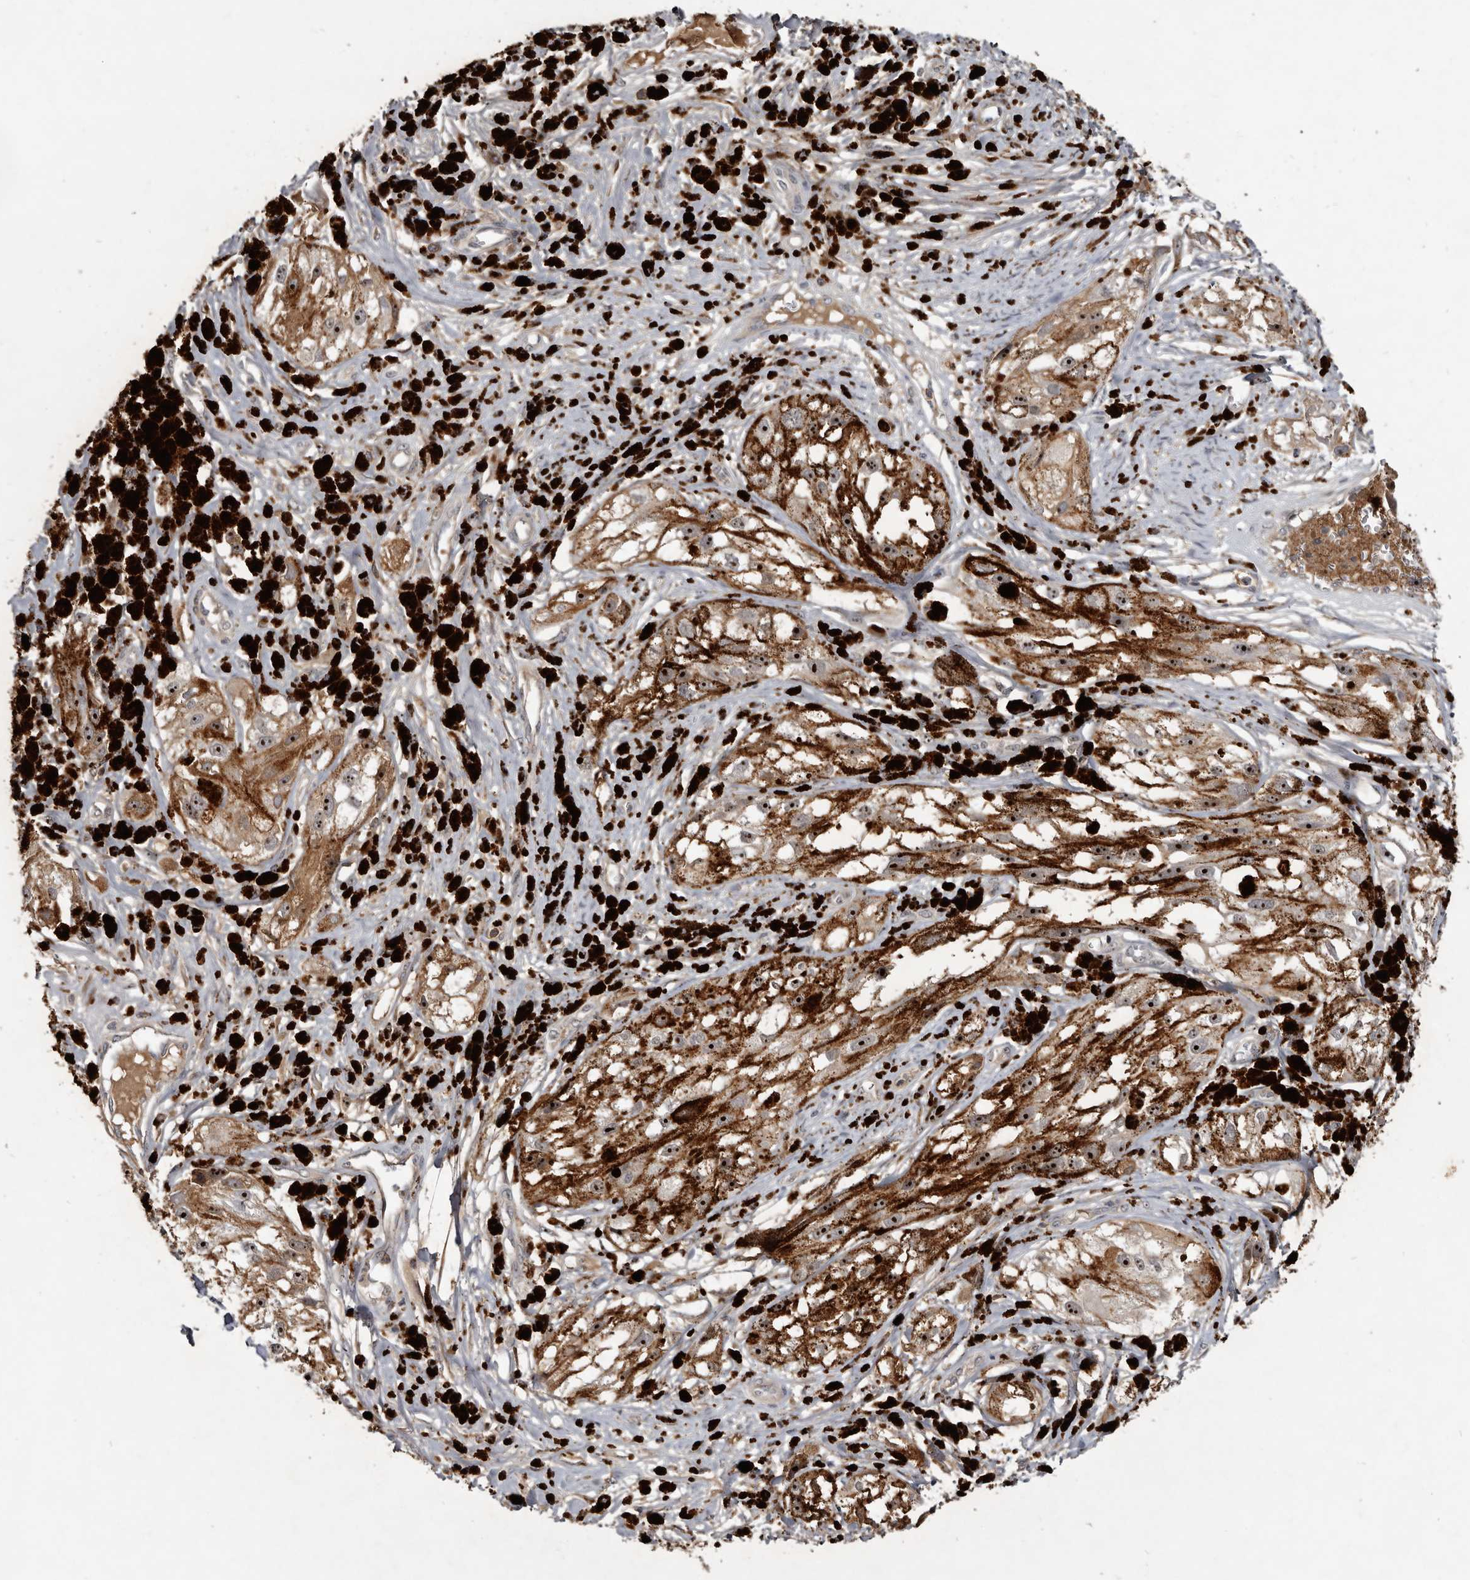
{"staining": {"intensity": "moderate", "quantity": ">75%", "location": "cytoplasmic/membranous,nuclear"}, "tissue": "melanoma", "cell_type": "Tumor cells", "image_type": "cancer", "snomed": [{"axis": "morphology", "description": "Malignant melanoma, NOS"}, {"axis": "topography", "description": "Skin"}], "caption": "The micrograph shows immunohistochemical staining of malignant melanoma. There is moderate cytoplasmic/membranous and nuclear positivity is seen in about >75% of tumor cells. The staining is performed using DAB (3,3'-diaminobenzidine) brown chromogen to label protein expression. The nuclei are counter-stained blue using hematoxylin.", "gene": "TTC39A", "patient": {"sex": "male", "age": 88}}